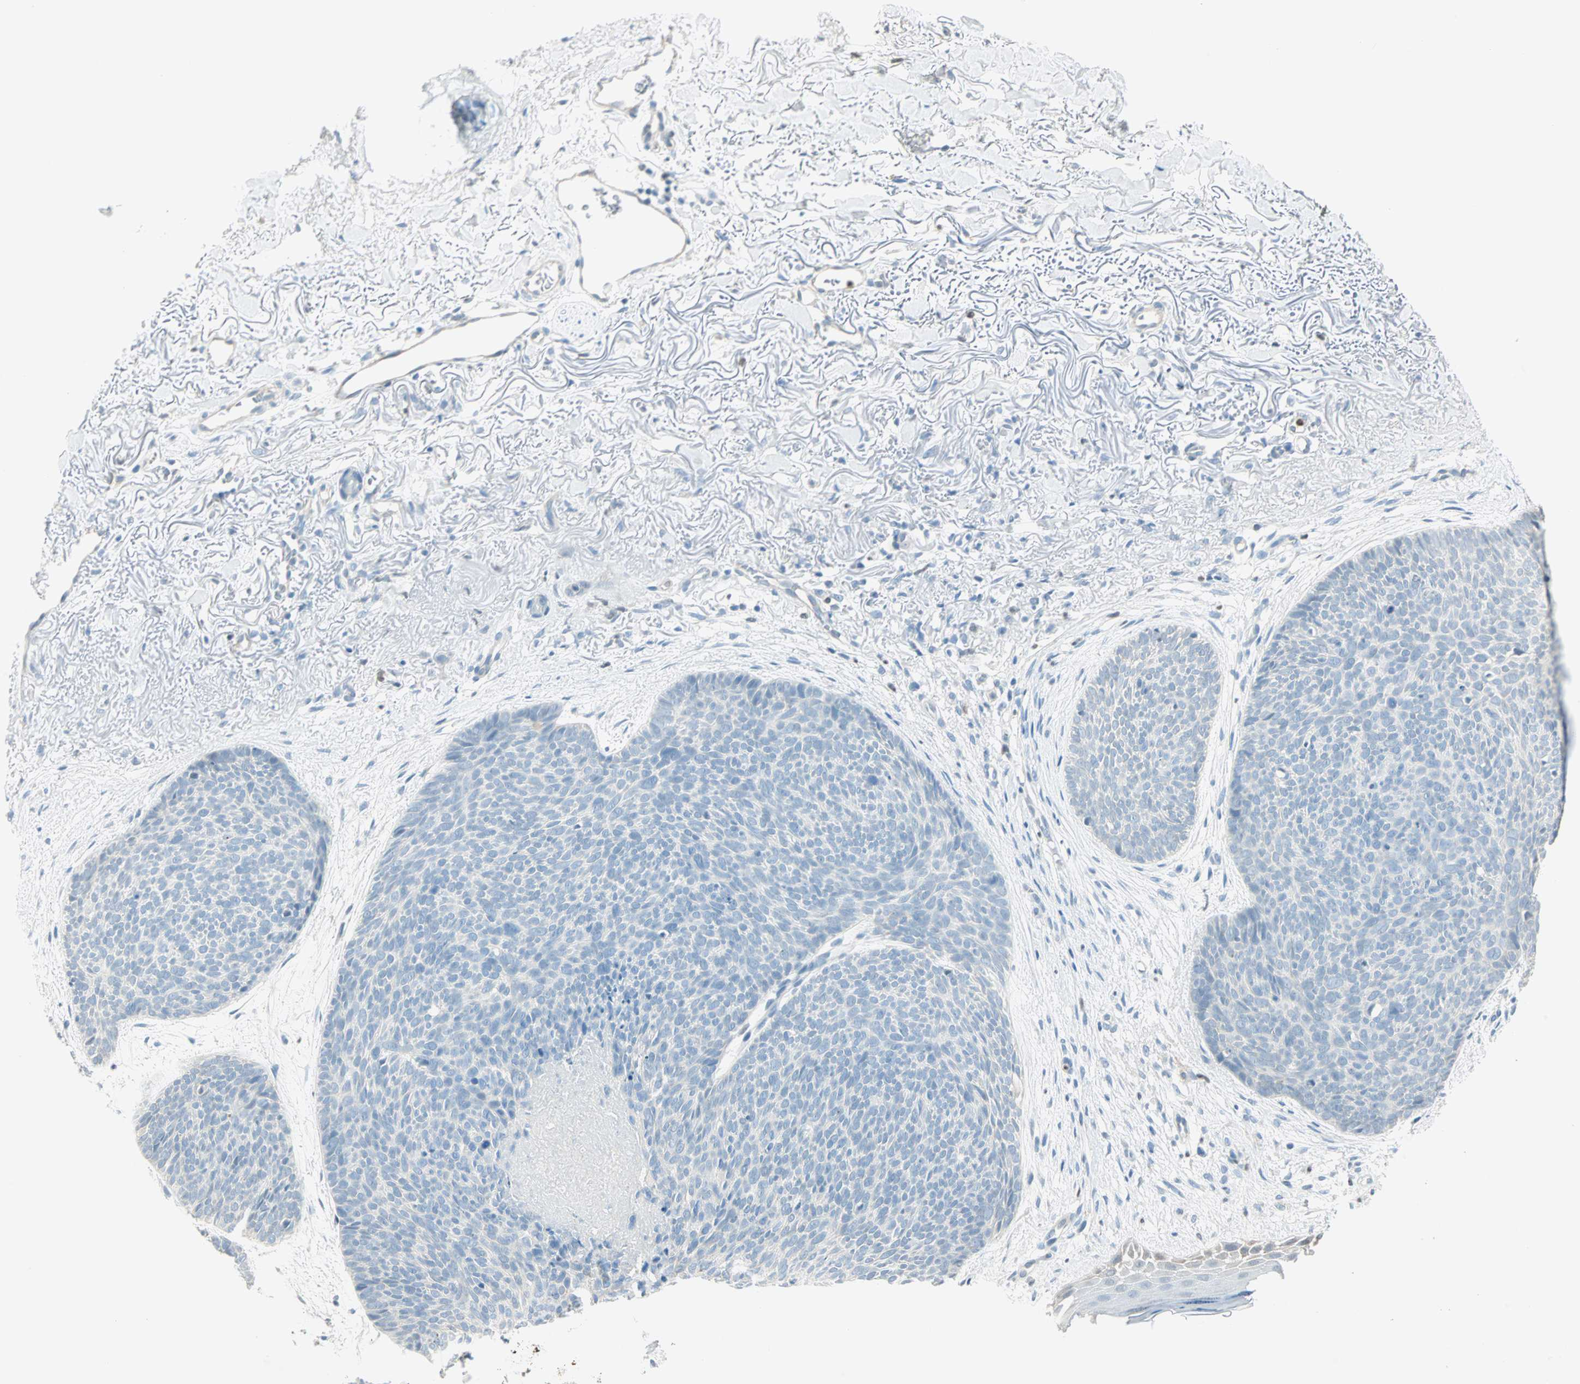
{"staining": {"intensity": "negative", "quantity": "none", "location": "none"}, "tissue": "skin cancer", "cell_type": "Tumor cells", "image_type": "cancer", "snomed": [{"axis": "morphology", "description": "Normal tissue, NOS"}, {"axis": "morphology", "description": "Basal cell carcinoma"}, {"axis": "topography", "description": "Skin"}], "caption": "The immunohistochemistry histopathology image has no significant positivity in tumor cells of skin basal cell carcinoma tissue.", "gene": "MLLT10", "patient": {"sex": "female", "age": 70}}